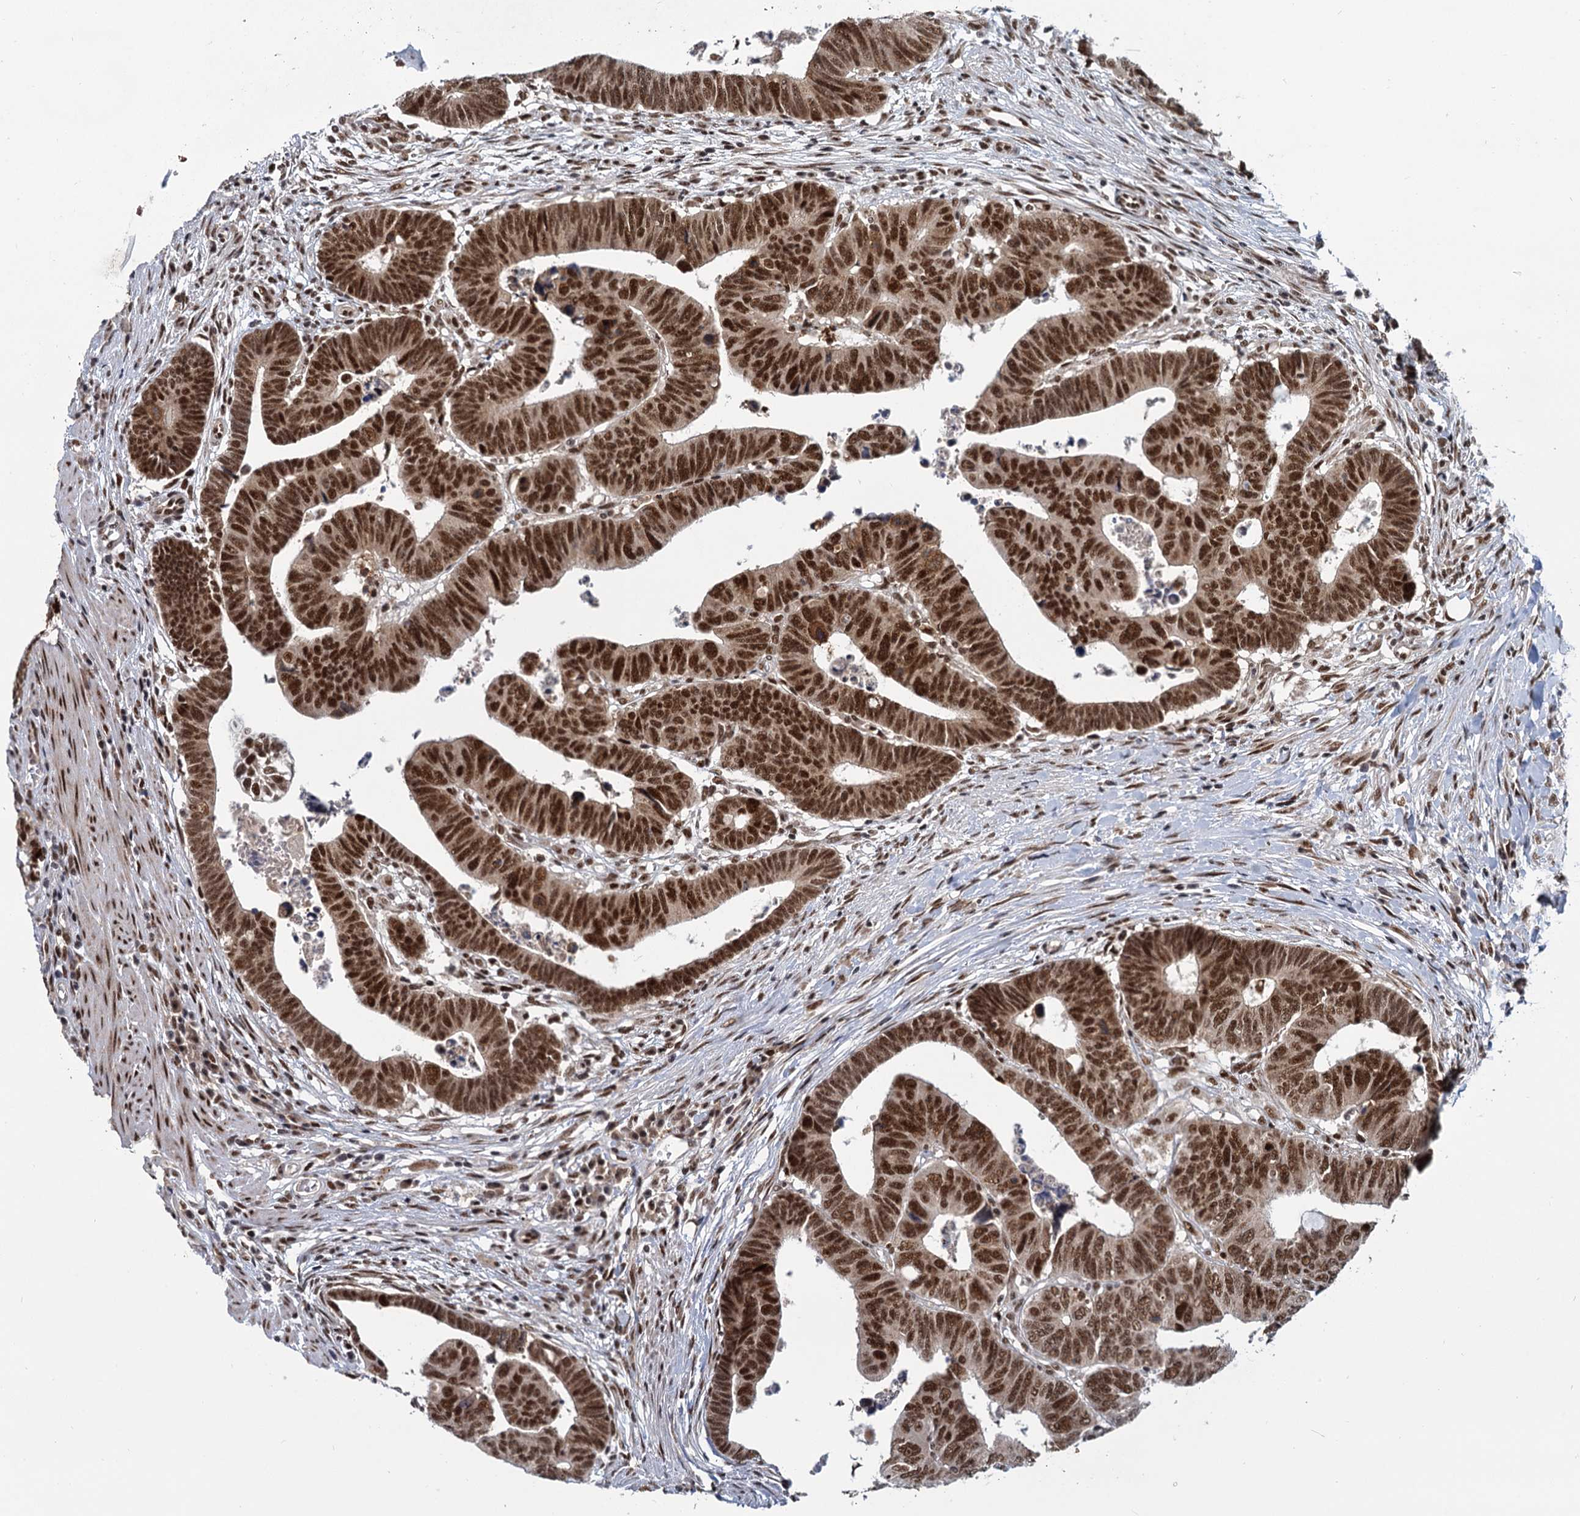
{"staining": {"intensity": "strong", "quantity": ">75%", "location": "nuclear"}, "tissue": "colorectal cancer", "cell_type": "Tumor cells", "image_type": "cancer", "snomed": [{"axis": "morphology", "description": "Normal tissue, NOS"}, {"axis": "morphology", "description": "Adenocarcinoma, NOS"}, {"axis": "topography", "description": "Rectum"}], "caption": "A brown stain highlights strong nuclear positivity of a protein in adenocarcinoma (colorectal) tumor cells.", "gene": "WBP4", "patient": {"sex": "female", "age": 65}}